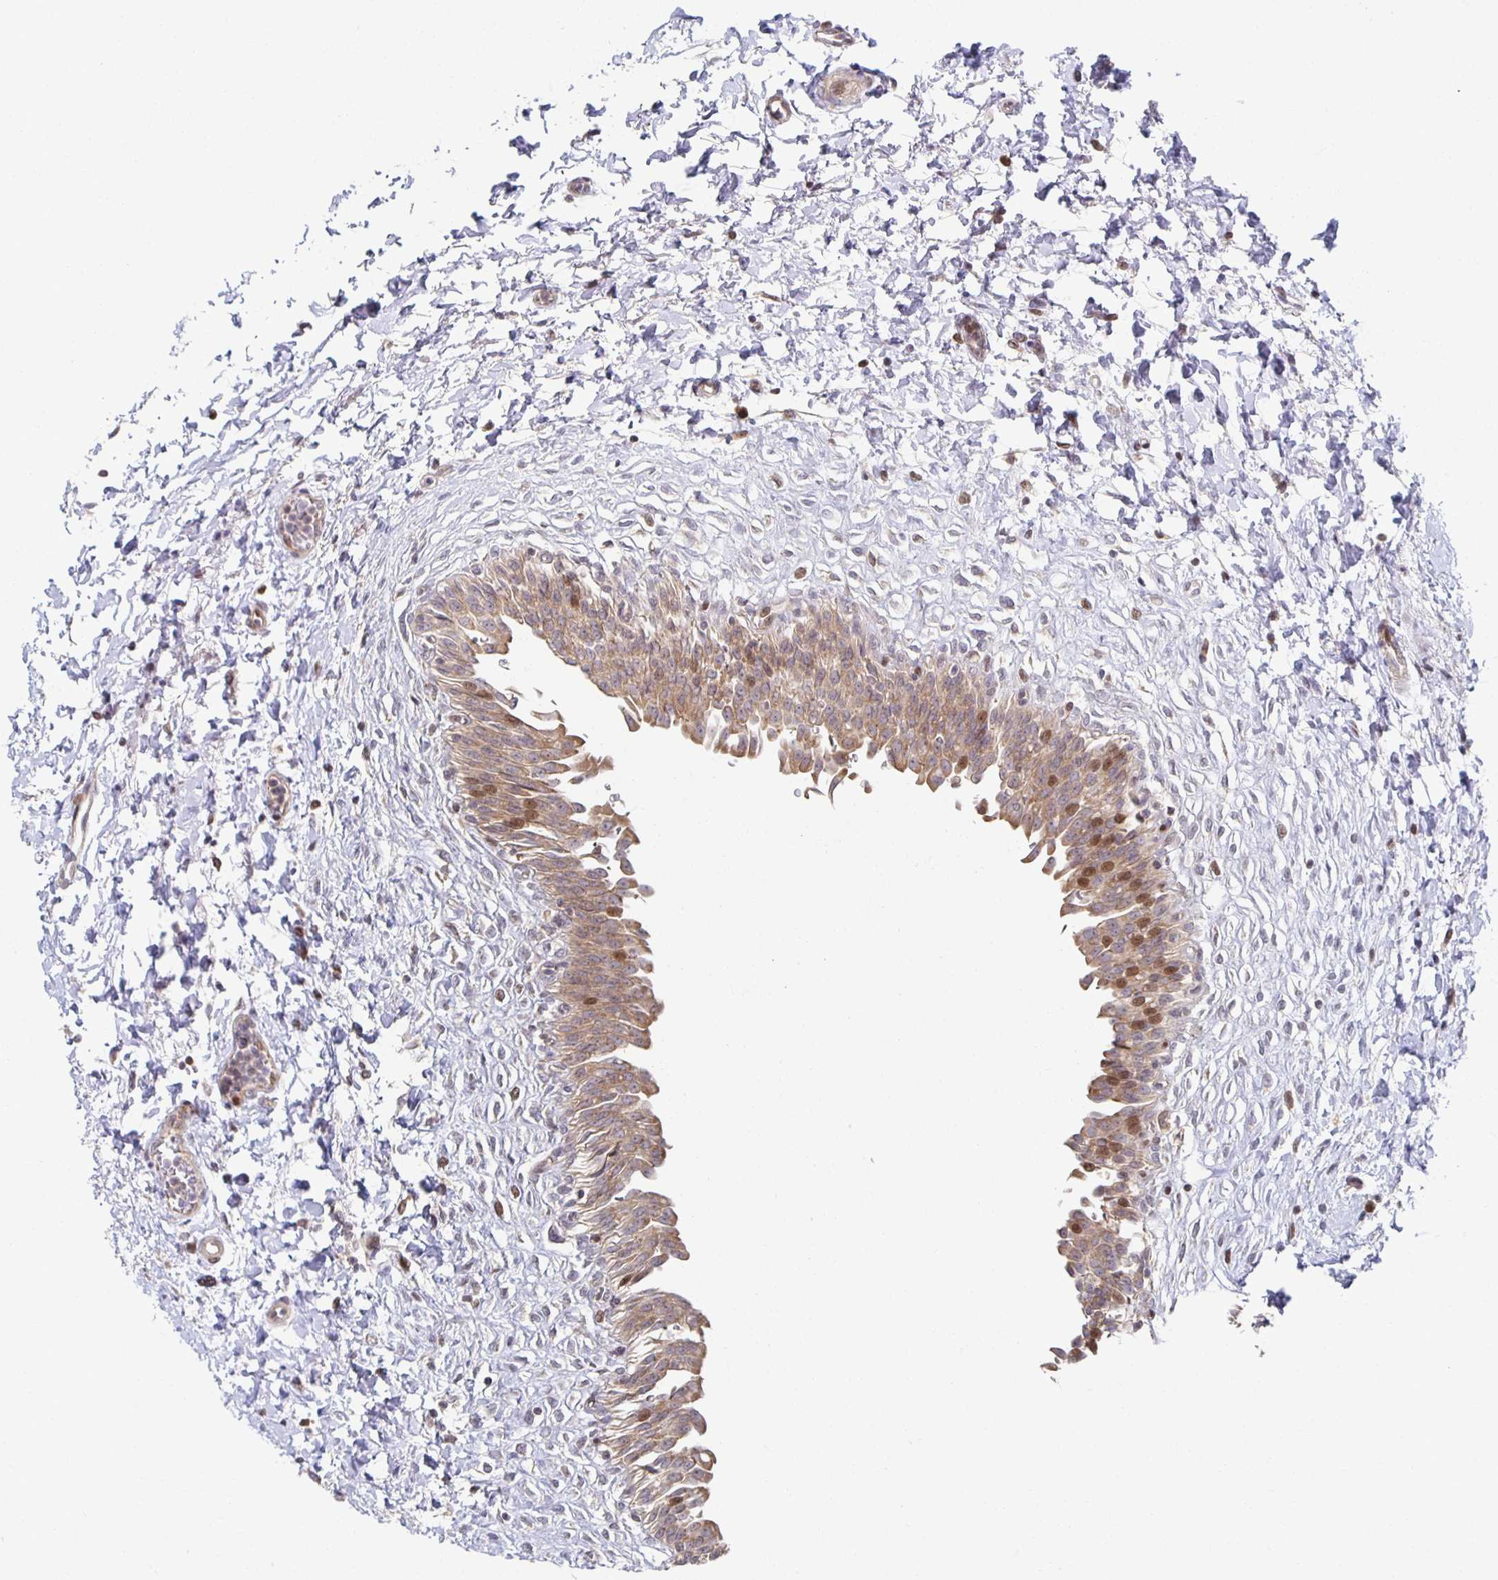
{"staining": {"intensity": "moderate", "quantity": "25%-75%", "location": "cytoplasmic/membranous,nuclear"}, "tissue": "urinary bladder", "cell_type": "Urothelial cells", "image_type": "normal", "snomed": [{"axis": "morphology", "description": "Normal tissue, NOS"}, {"axis": "topography", "description": "Urinary bladder"}], "caption": "Protein analysis of unremarkable urinary bladder demonstrates moderate cytoplasmic/membranous,nuclear staining in about 25%-75% of urothelial cells.", "gene": "HCFC1R1", "patient": {"sex": "male", "age": 37}}